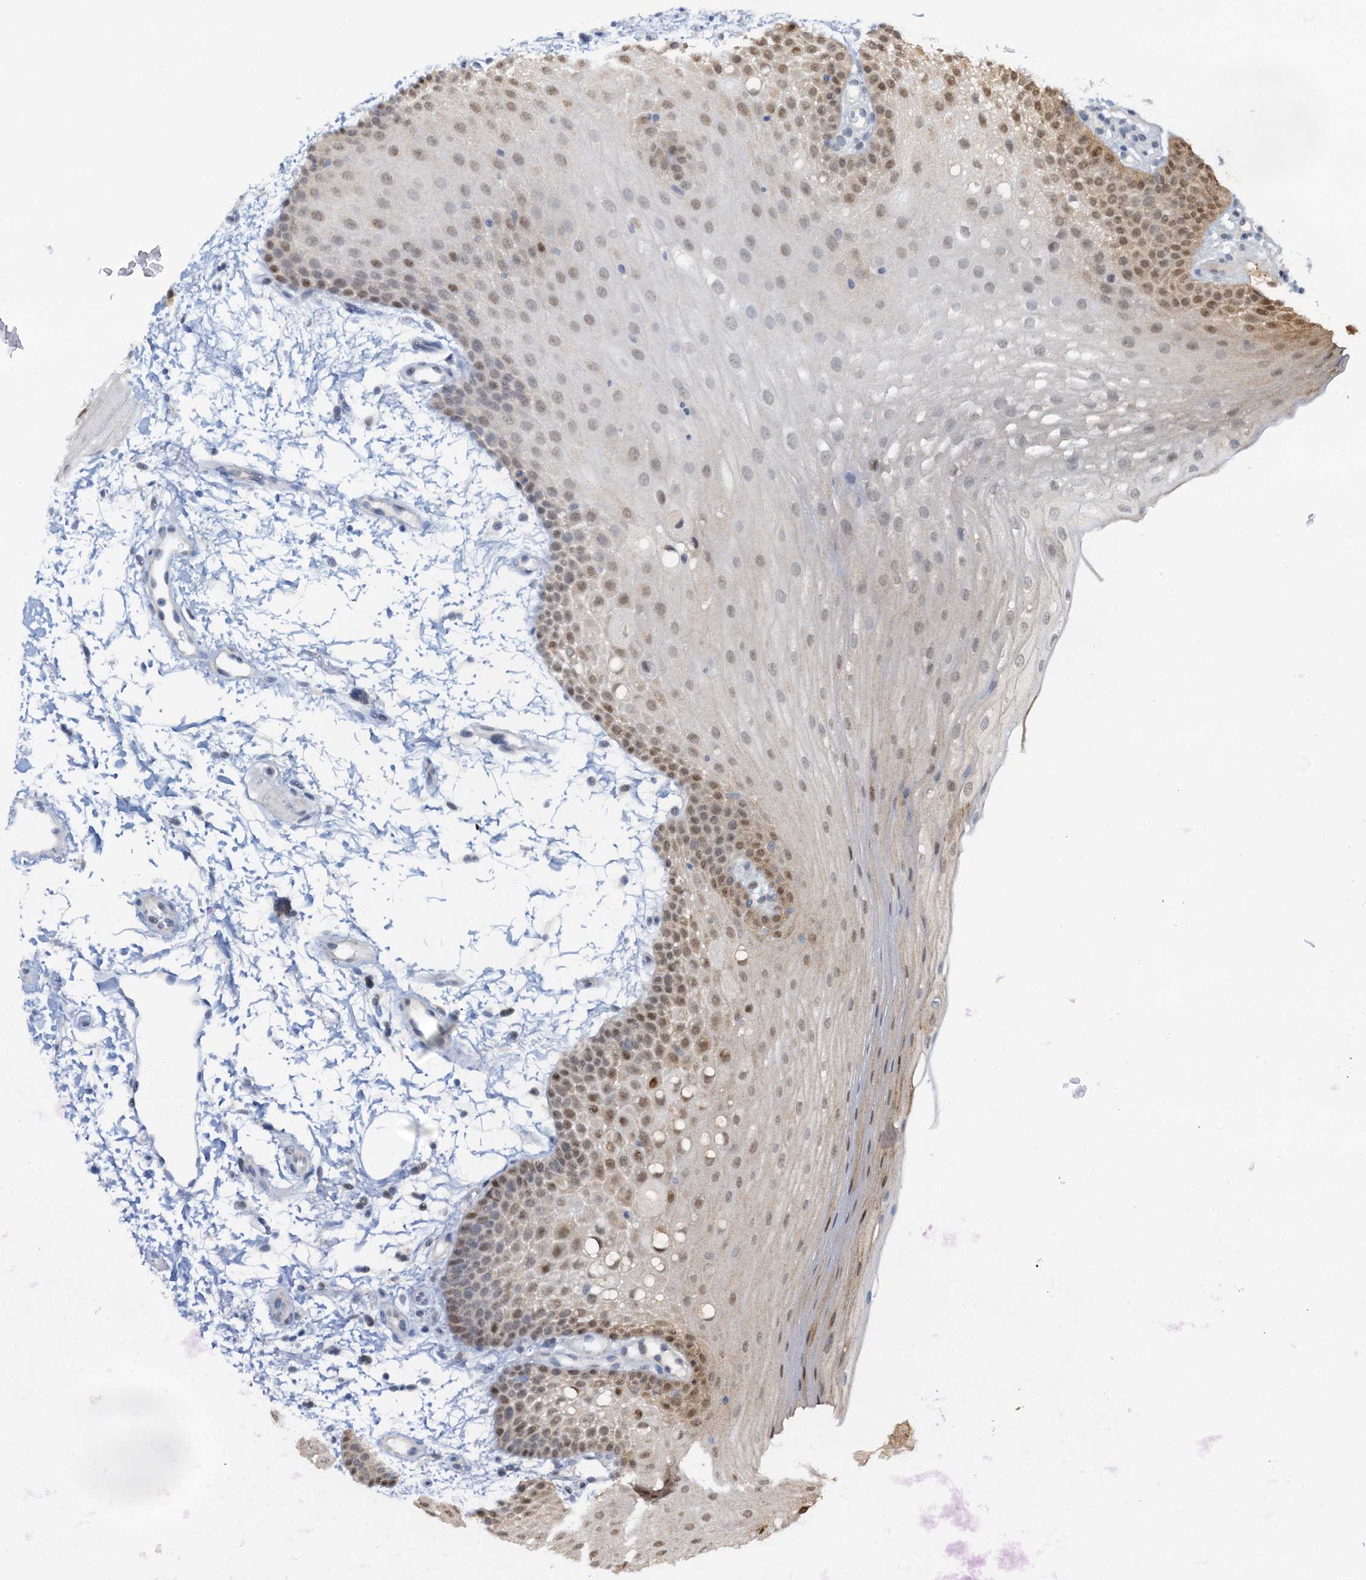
{"staining": {"intensity": "moderate", "quantity": "25%-75%", "location": "nuclear"}, "tissue": "oral mucosa", "cell_type": "Squamous epithelial cells", "image_type": "normal", "snomed": [{"axis": "morphology", "description": "Normal tissue, NOS"}, {"axis": "topography", "description": "Oral tissue"}], "caption": "Oral mucosa stained with immunohistochemistry (IHC) shows moderate nuclear expression in approximately 25%-75% of squamous epithelial cells. Using DAB (brown) and hematoxylin (blue) stains, captured at high magnification using brightfield microscopy.", "gene": "SPINDOC", "patient": {"sex": "male", "age": 68}}